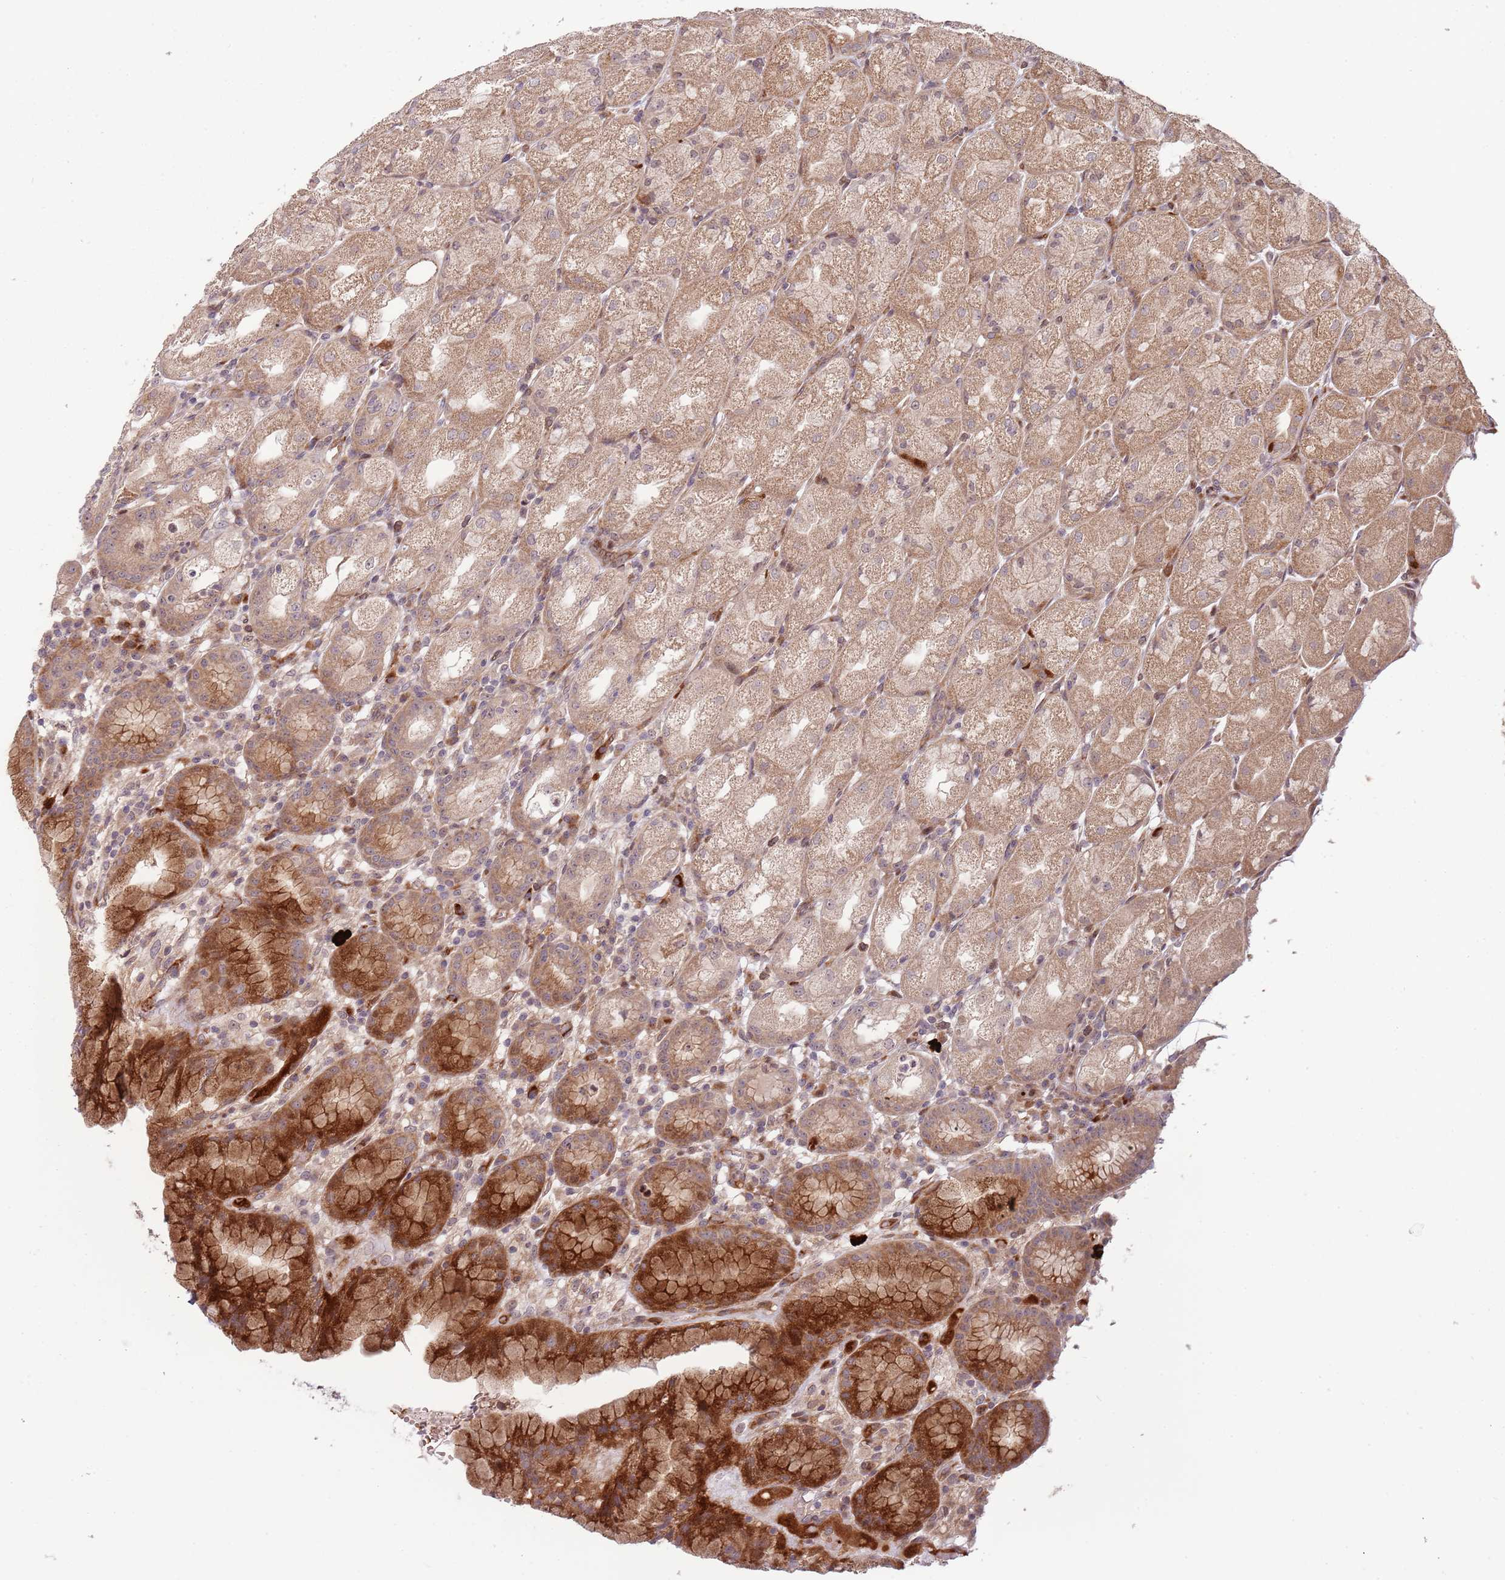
{"staining": {"intensity": "strong", "quantity": ">75%", "location": "cytoplasmic/membranous"}, "tissue": "stomach", "cell_type": "Glandular cells", "image_type": "normal", "snomed": [{"axis": "morphology", "description": "Normal tissue, NOS"}, {"axis": "topography", "description": "Stomach, upper"}], "caption": "Stomach stained with IHC shows strong cytoplasmic/membranous expression in about >75% of glandular cells. The staining was performed using DAB, with brown indicating positive protein expression. Nuclei are stained blue with hematoxylin.", "gene": "NT5DC4", "patient": {"sex": "male", "age": 52}}